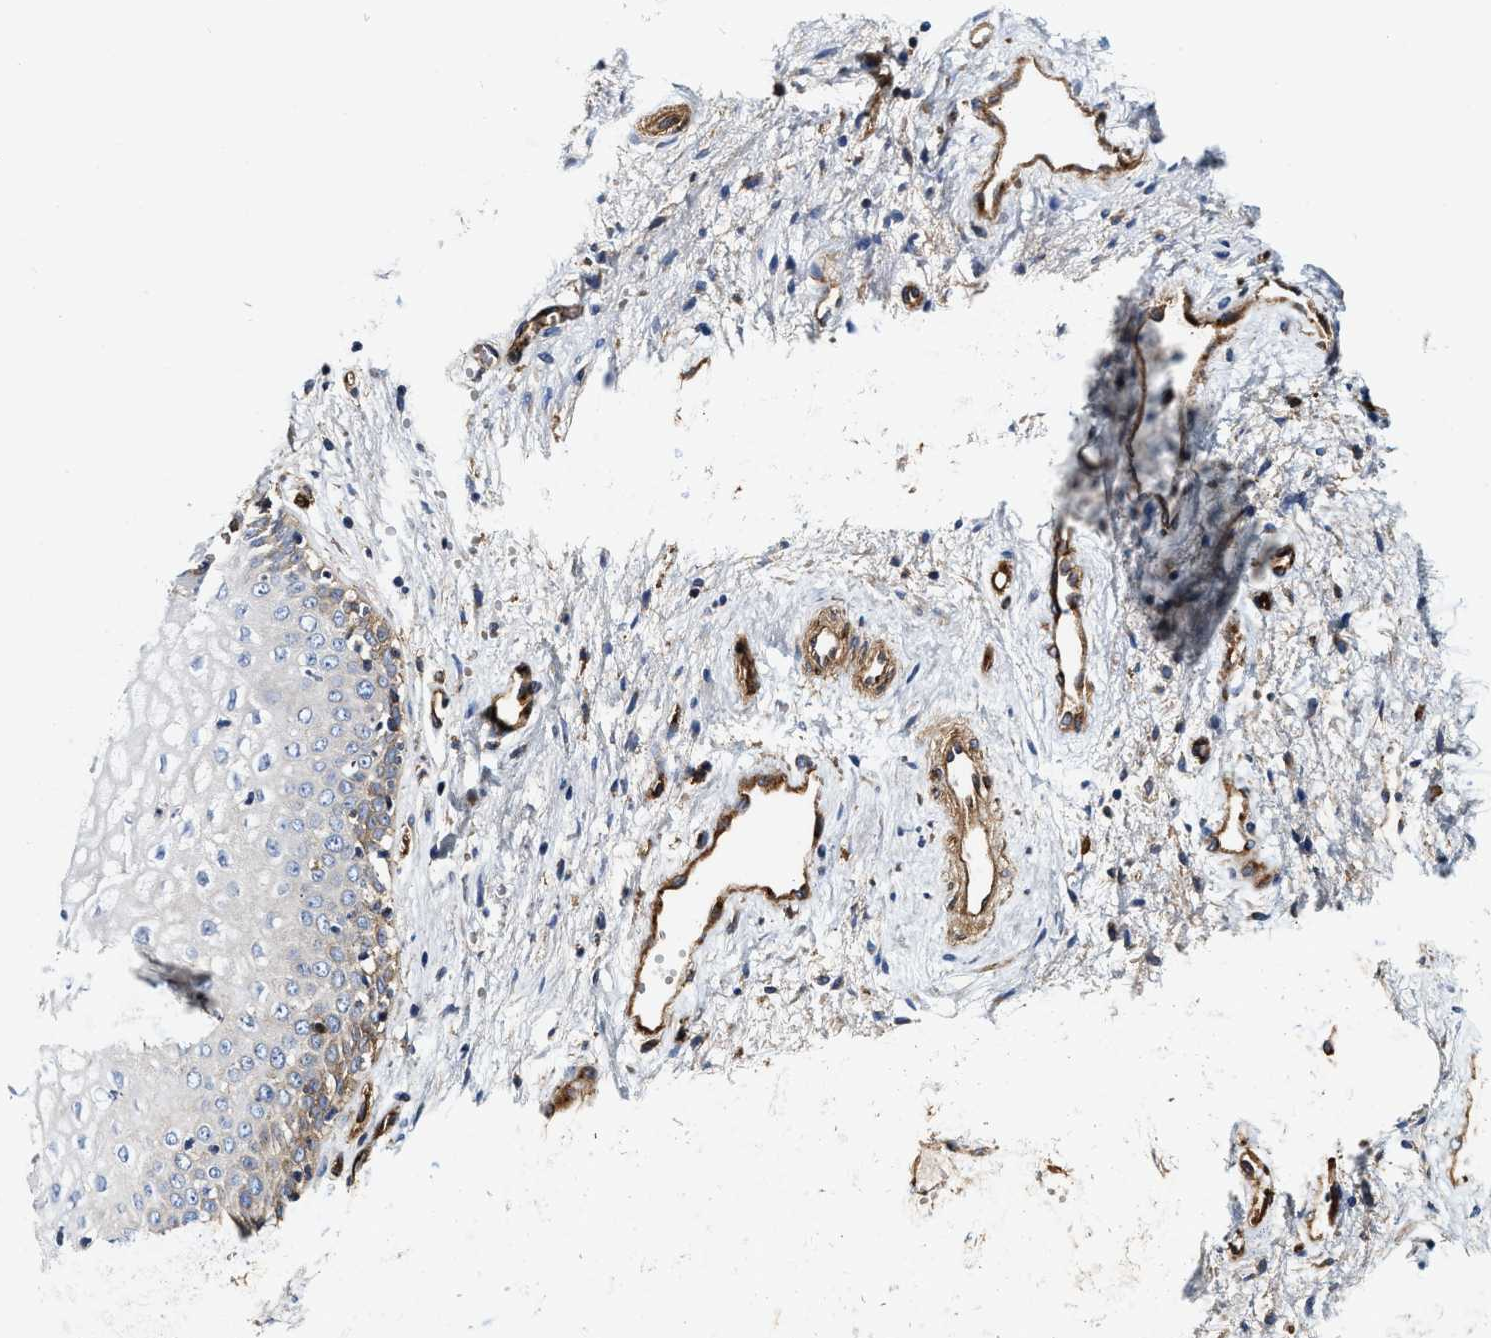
{"staining": {"intensity": "moderate", "quantity": "<25%", "location": "cytoplasmic/membranous"}, "tissue": "vagina", "cell_type": "Squamous epithelial cells", "image_type": "normal", "snomed": [{"axis": "morphology", "description": "Normal tissue, NOS"}, {"axis": "topography", "description": "Vagina"}], "caption": "Immunohistochemical staining of unremarkable human vagina demonstrates <25% levels of moderate cytoplasmic/membranous protein expression in approximately <25% of squamous epithelial cells. (brown staining indicates protein expression, while blue staining denotes nuclei).", "gene": "HIP1", "patient": {"sex": "female", "age": 34}}